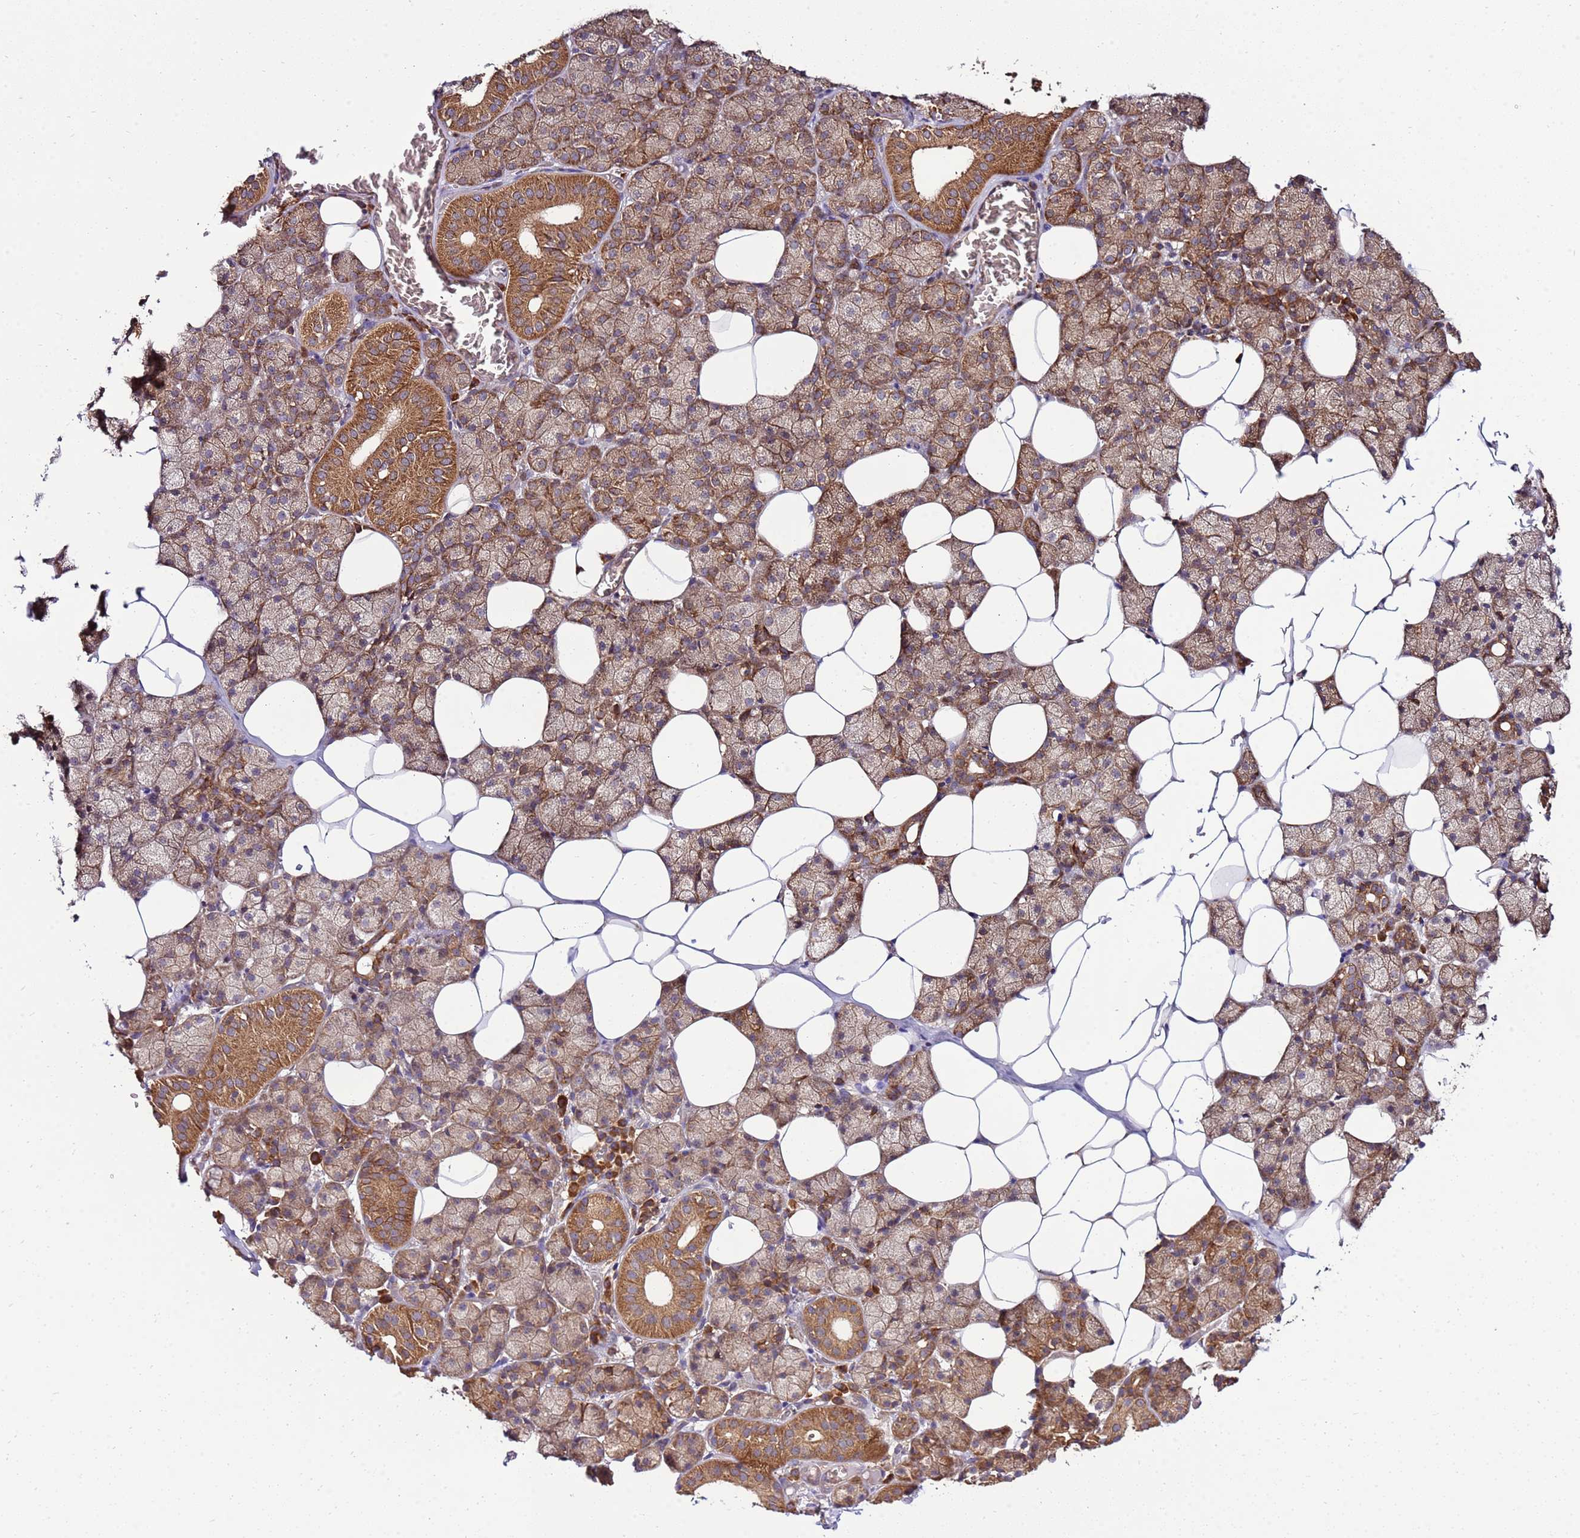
{"staining": {"intensity": "moderate", "quantity": ">75%", "location": "cytoplasmic/membranous"}, "tissue": "salivary gland", "cell_type": "Glandular cells", "image_type": "normal", "snomed": [{"axis": "morphology", "description": "Normal tissue, NOS"}, {"axis": "topography", "description": "Salivary gland"}], "caption": "This histopathology image reveals IHC staining of unremarkable human salivary gland, with medium moderate cytoplasmic/membranous staining in about >75% of glandular cells.", "gene": "SLC44A5", "patient": {"sex": "female", "age": 33}}